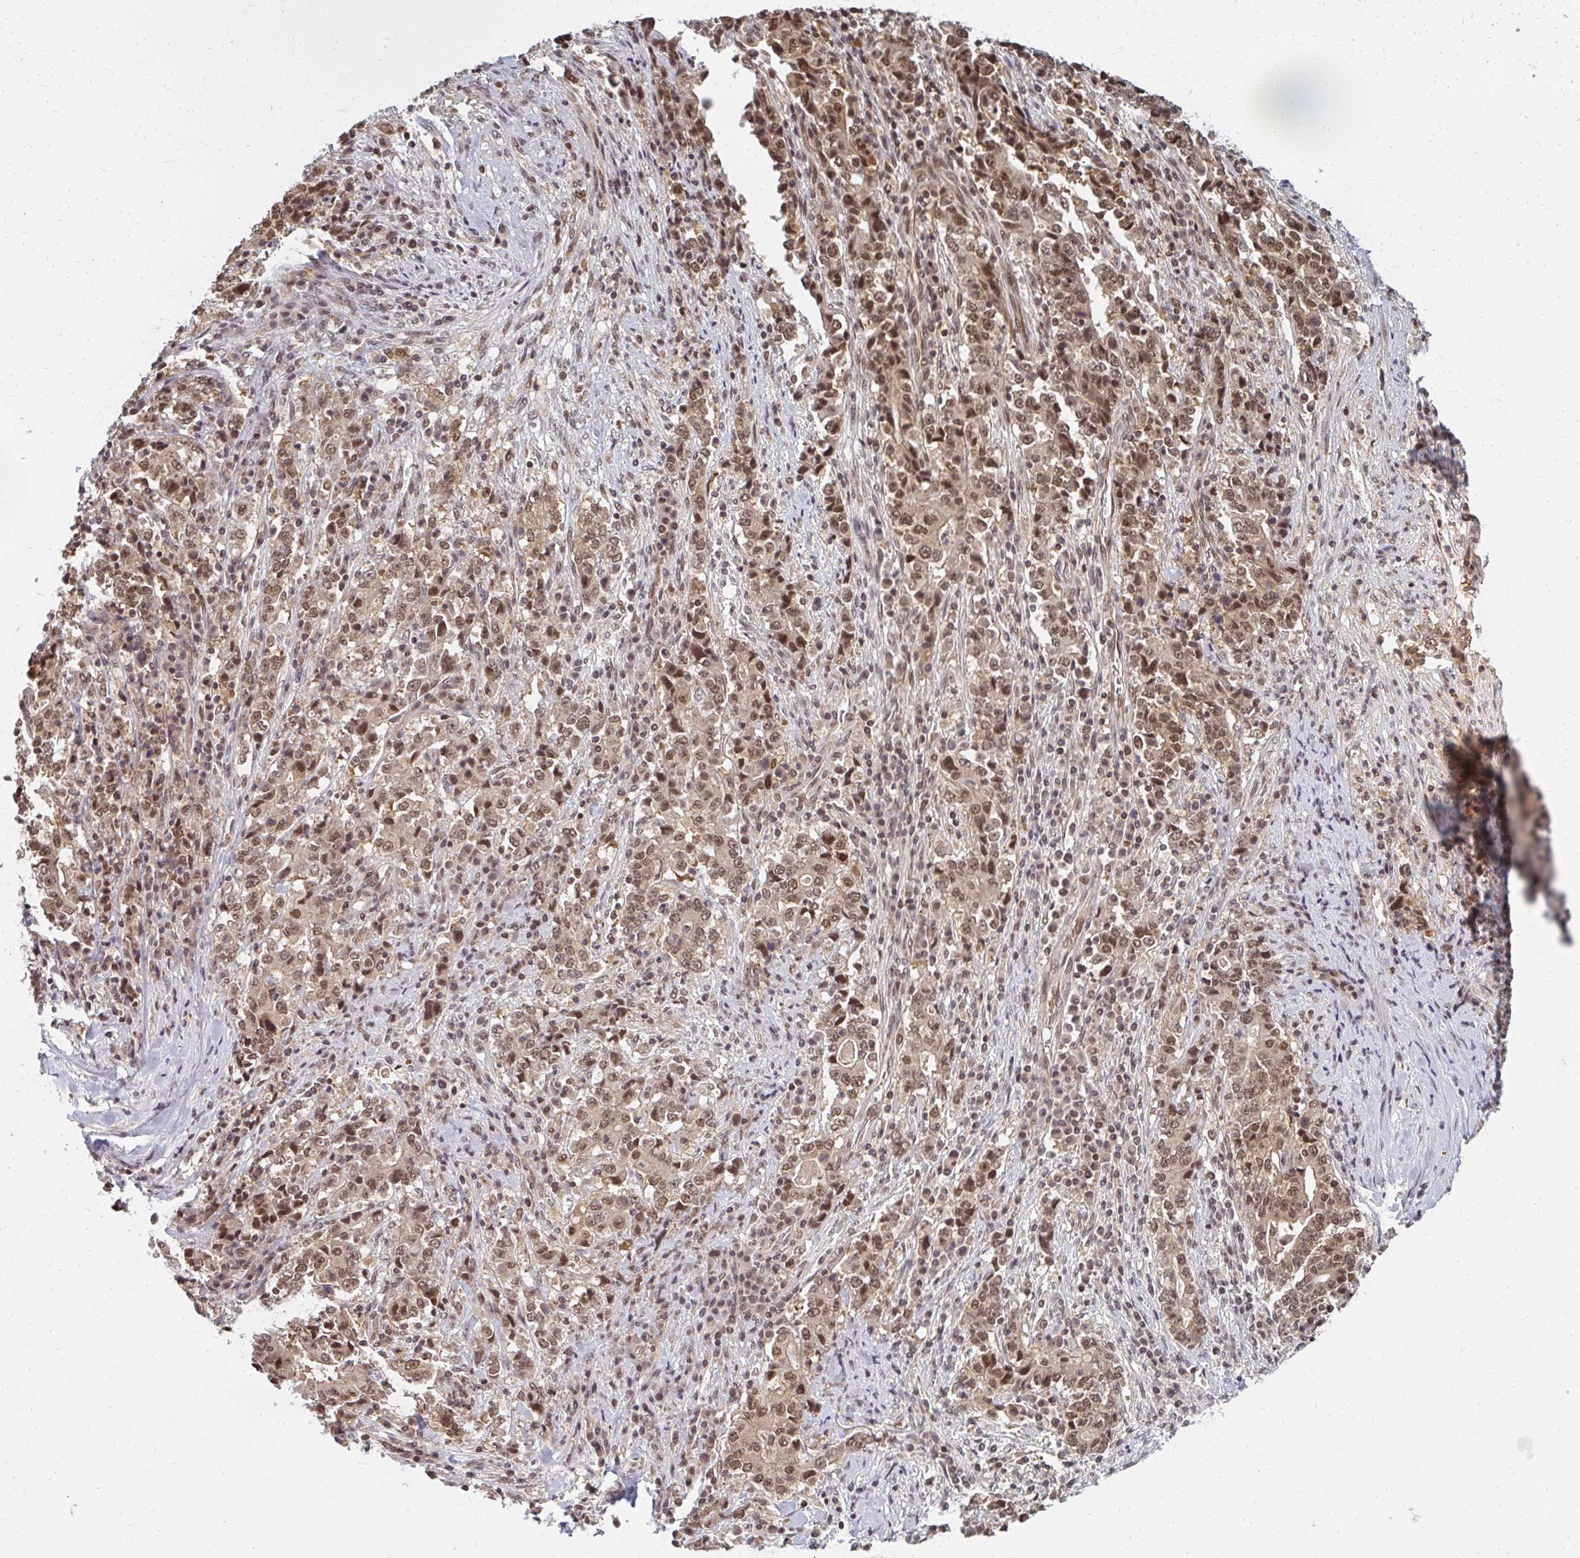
{"staining": {"intensity": "moderate", "quantity": ">75%", "location": "nuclear"}, "tissue": "stomach cancer", "cell_type": "Tumor cells", "image_type": "cancer", "snomed": [{"axis": "morphology", "description": "Normal tissue, NOS"}, {"axis": "morphology", "description": "Adenocarcinoma, NOS"}, {"axis": "topography", "description": "Stomach, upper"}, {"axis": "topography", "description": "Stomach"}], "caption": "IHC photomicrograph of neoplastic tissue: human stomach cancer stained using immunohistochemistry demonstrates medium levels of moderate protein expression localized specifically in the nuclear of tumor cells, appearing as a nuclear brown color.", "gene": "GTF3C6", "patient": {"sex": "male", "age": 59}}